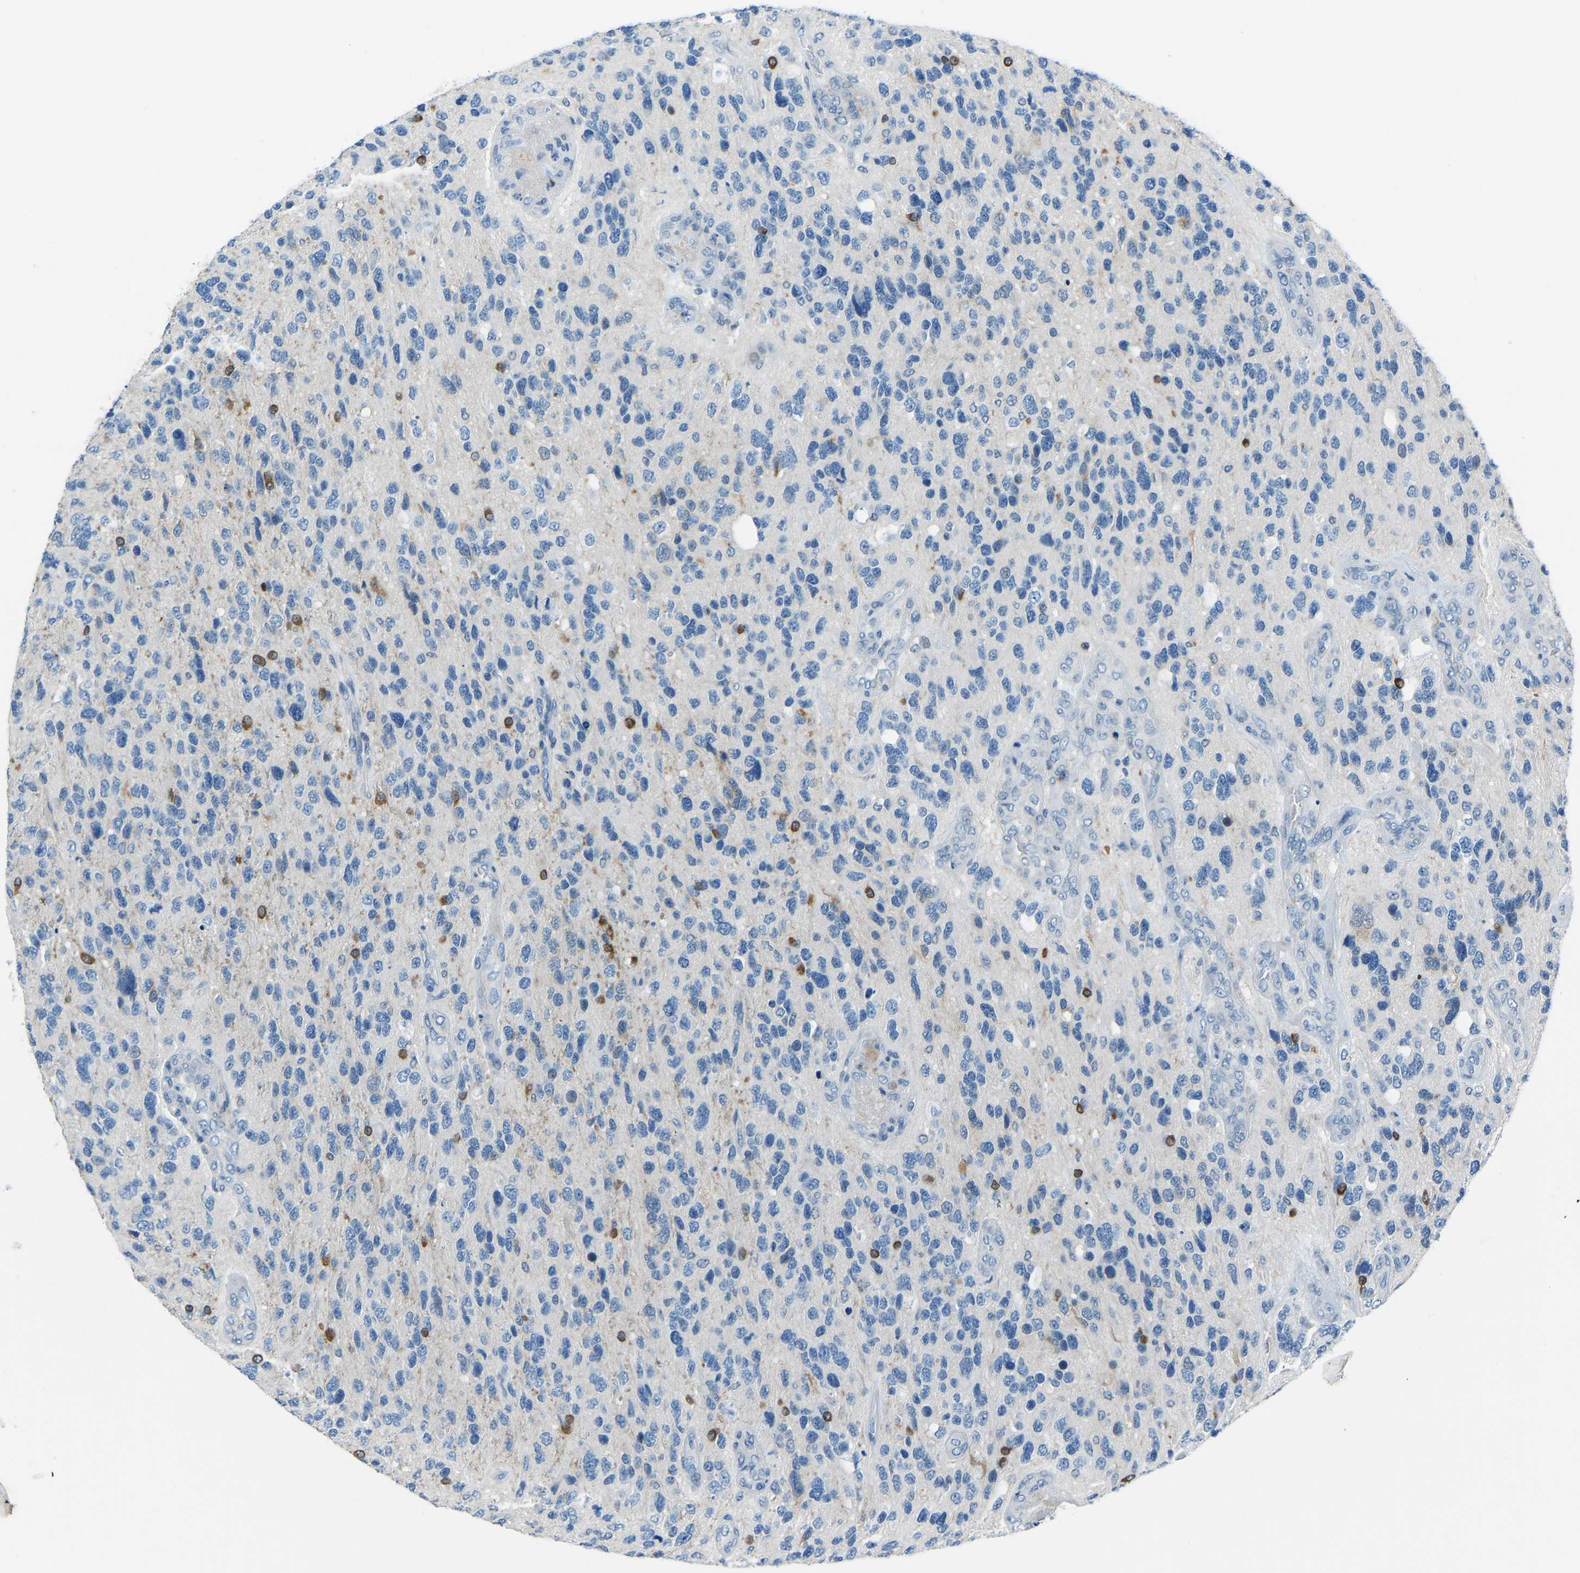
{"staining": {"intensity": "negative", "quantity": "none", "location": "none"}, "tissue": "glioma", "cell_type": "Tumor cells", "image_type": "cancer", "snomed": [{"axis": "morphology", "description": "Glioma, malignant, High grade"}, {"axis": "topography", "description": "Brain"}], "caption": "Tumor cells are negative for protein expression in human high-grade glioma (malignant).", "gene": "XIRP1", "patient": {"sex": "female", "age": 58}}